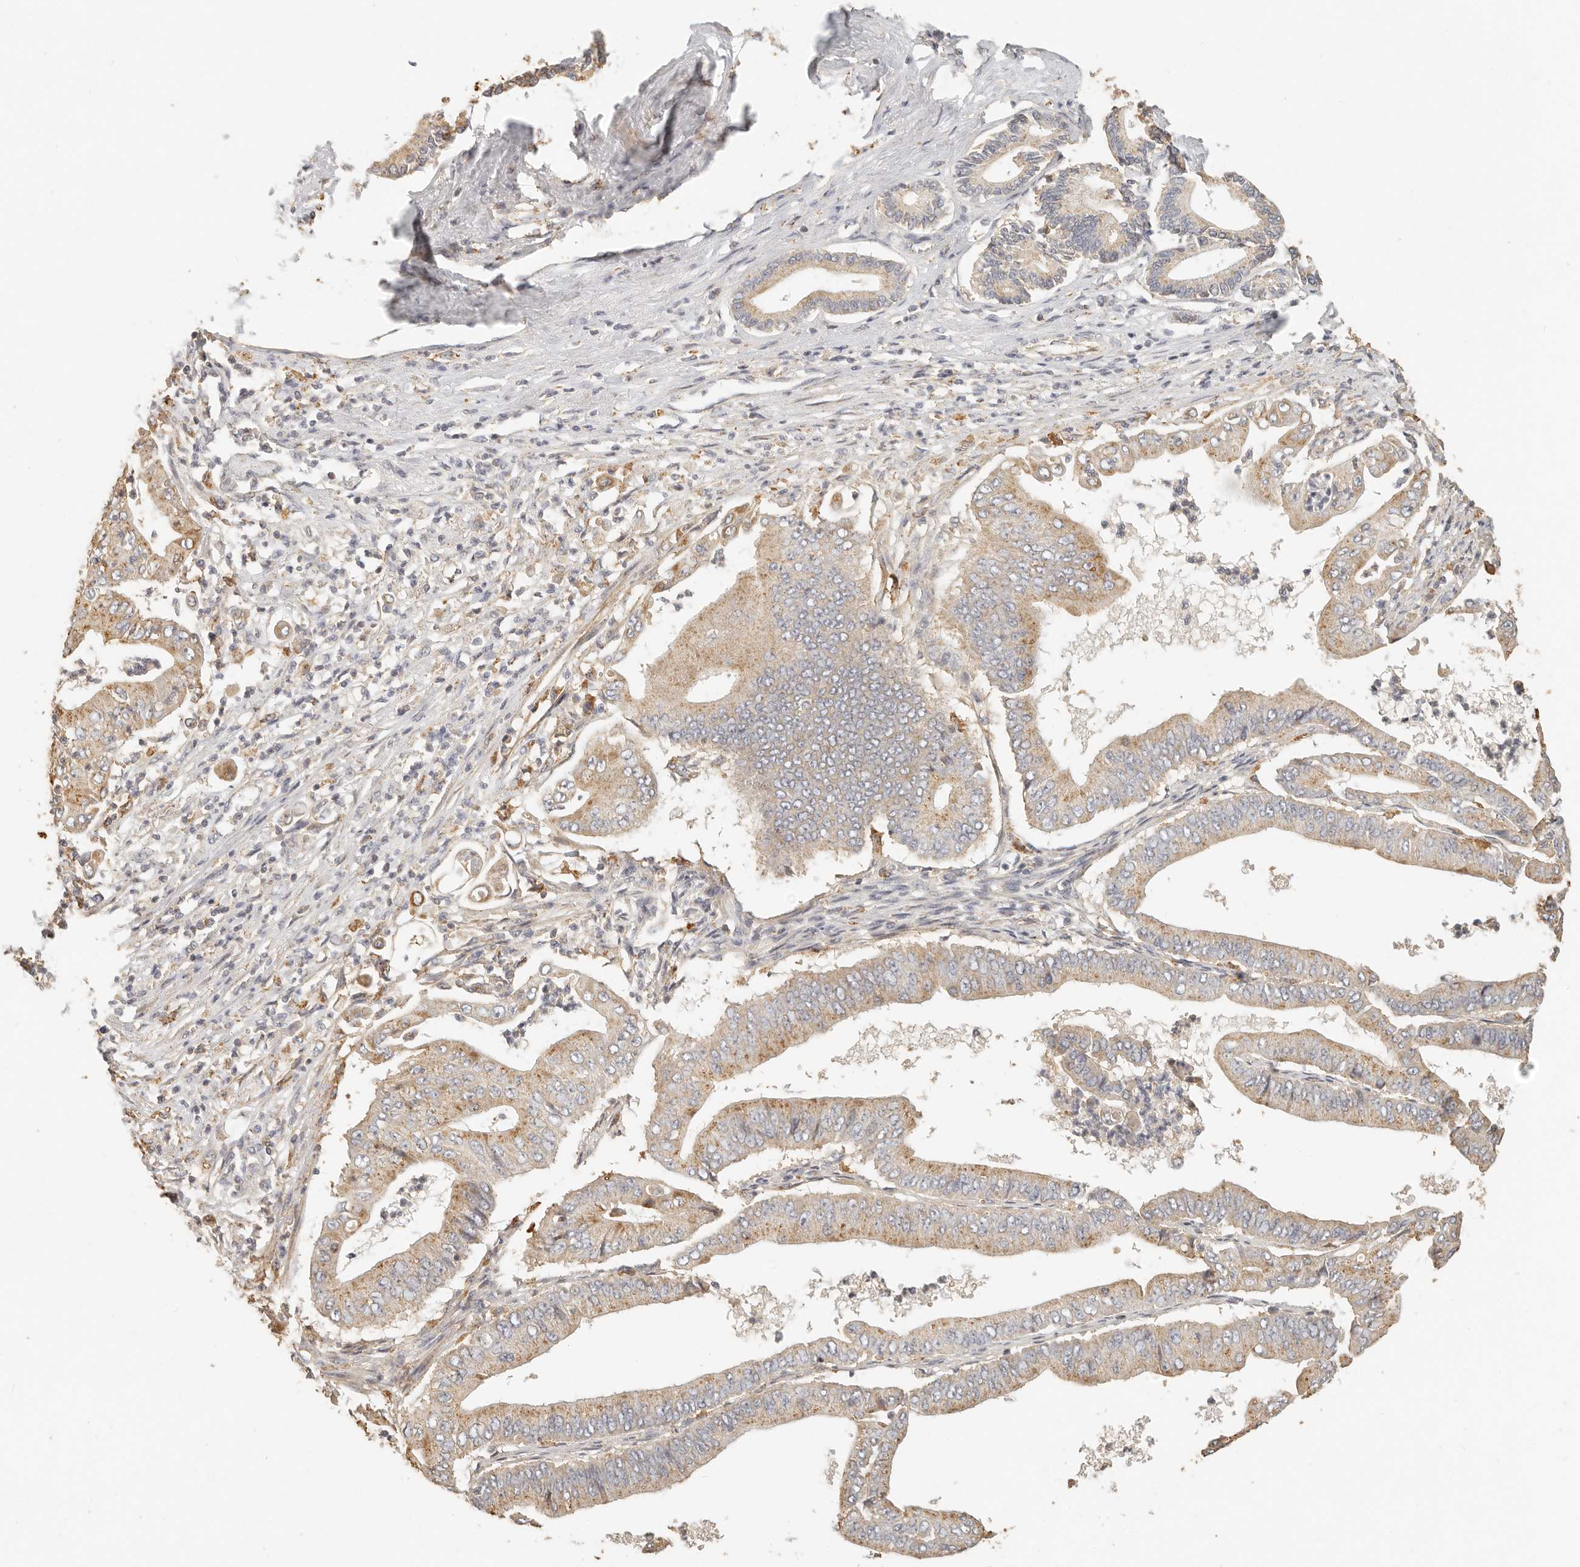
{"staining": {"intensity": "moderate", "quantity": ">75%", "location": "cytoplasmic/membranous"}, "tissue": "pancreatic cancer", "cell_type": "Tumor cells", "image_type": "cancer", "snomed": [{"axis": "morphology", "description": "Adenocarcinoma, NOS"}, {"axis": "topography", "description": "Pancreas"}], "caption": "Moderate cytoplasmic/membranous staining for a protein is seen in approximately >75% of tumor cells of adenocarcinoma (pancreatic) using immunohistochemistry.", "gene": "CNMD", "patient": {"sex": "female", "age": 77}}